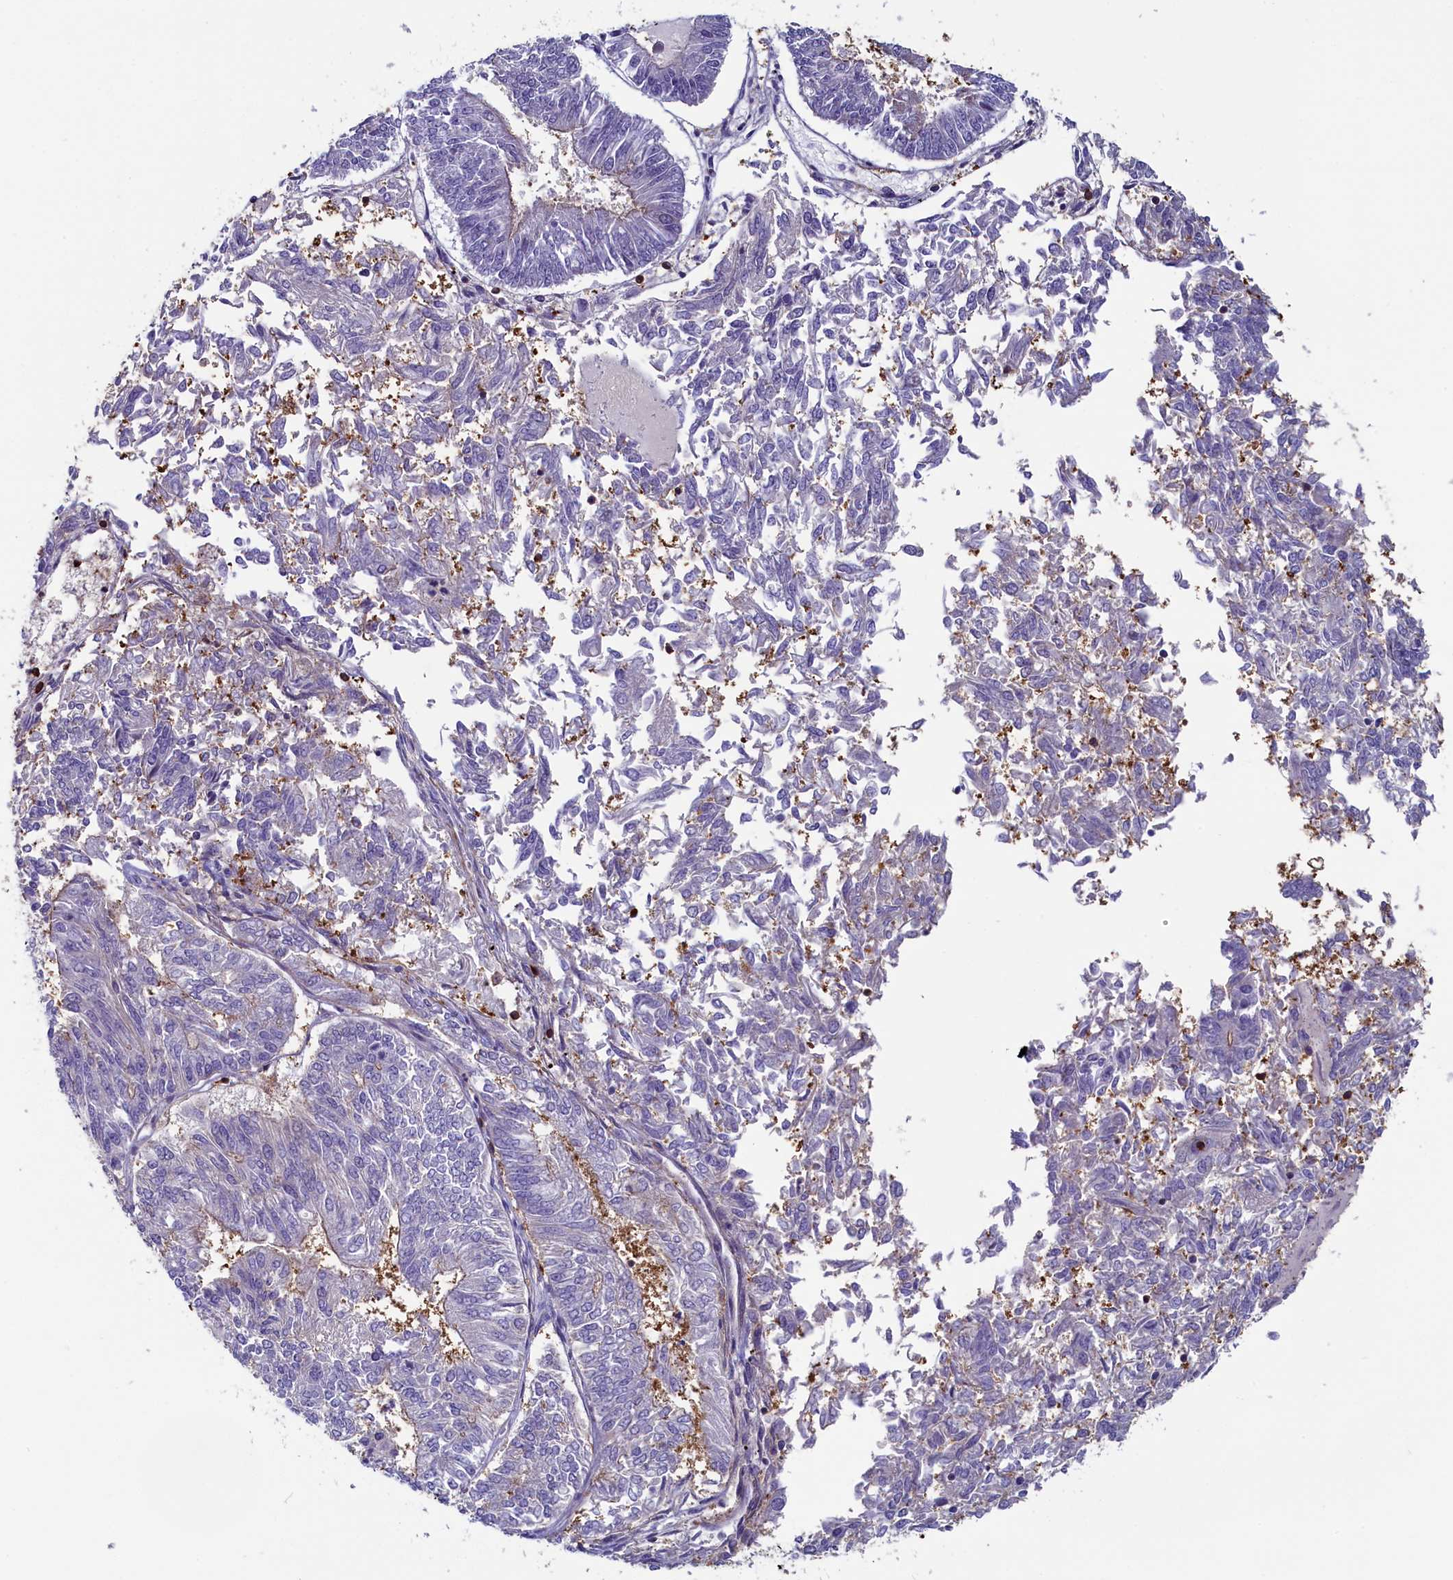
{"staining": {"intensity": "negative", "quantity": "none", "location": "none"}, "tissue": "endometrial cancer", "cell_type": "Tumor cells", "image_type": "cancer", "snomed": [{"axis": "morphology", "description": "Adenocarcinoma, NOS"}, {"axis": "topography", "description": "Endometrium"}], "caption": "DAB (3,3'-diaminobenzidine) immunohistochemical staining of endometrial adenocarcinoma reveals no significant staining in tumor cells. The staining was performed using DAB (3,3'-diaminobenzidine) to visualize the protein expression in brown, while the nuclei were stained in blue with hematoxylin (Magnification: 20x).", "gene": "CIAPIN1", "patient": {"sex": "female", "age": 58}}